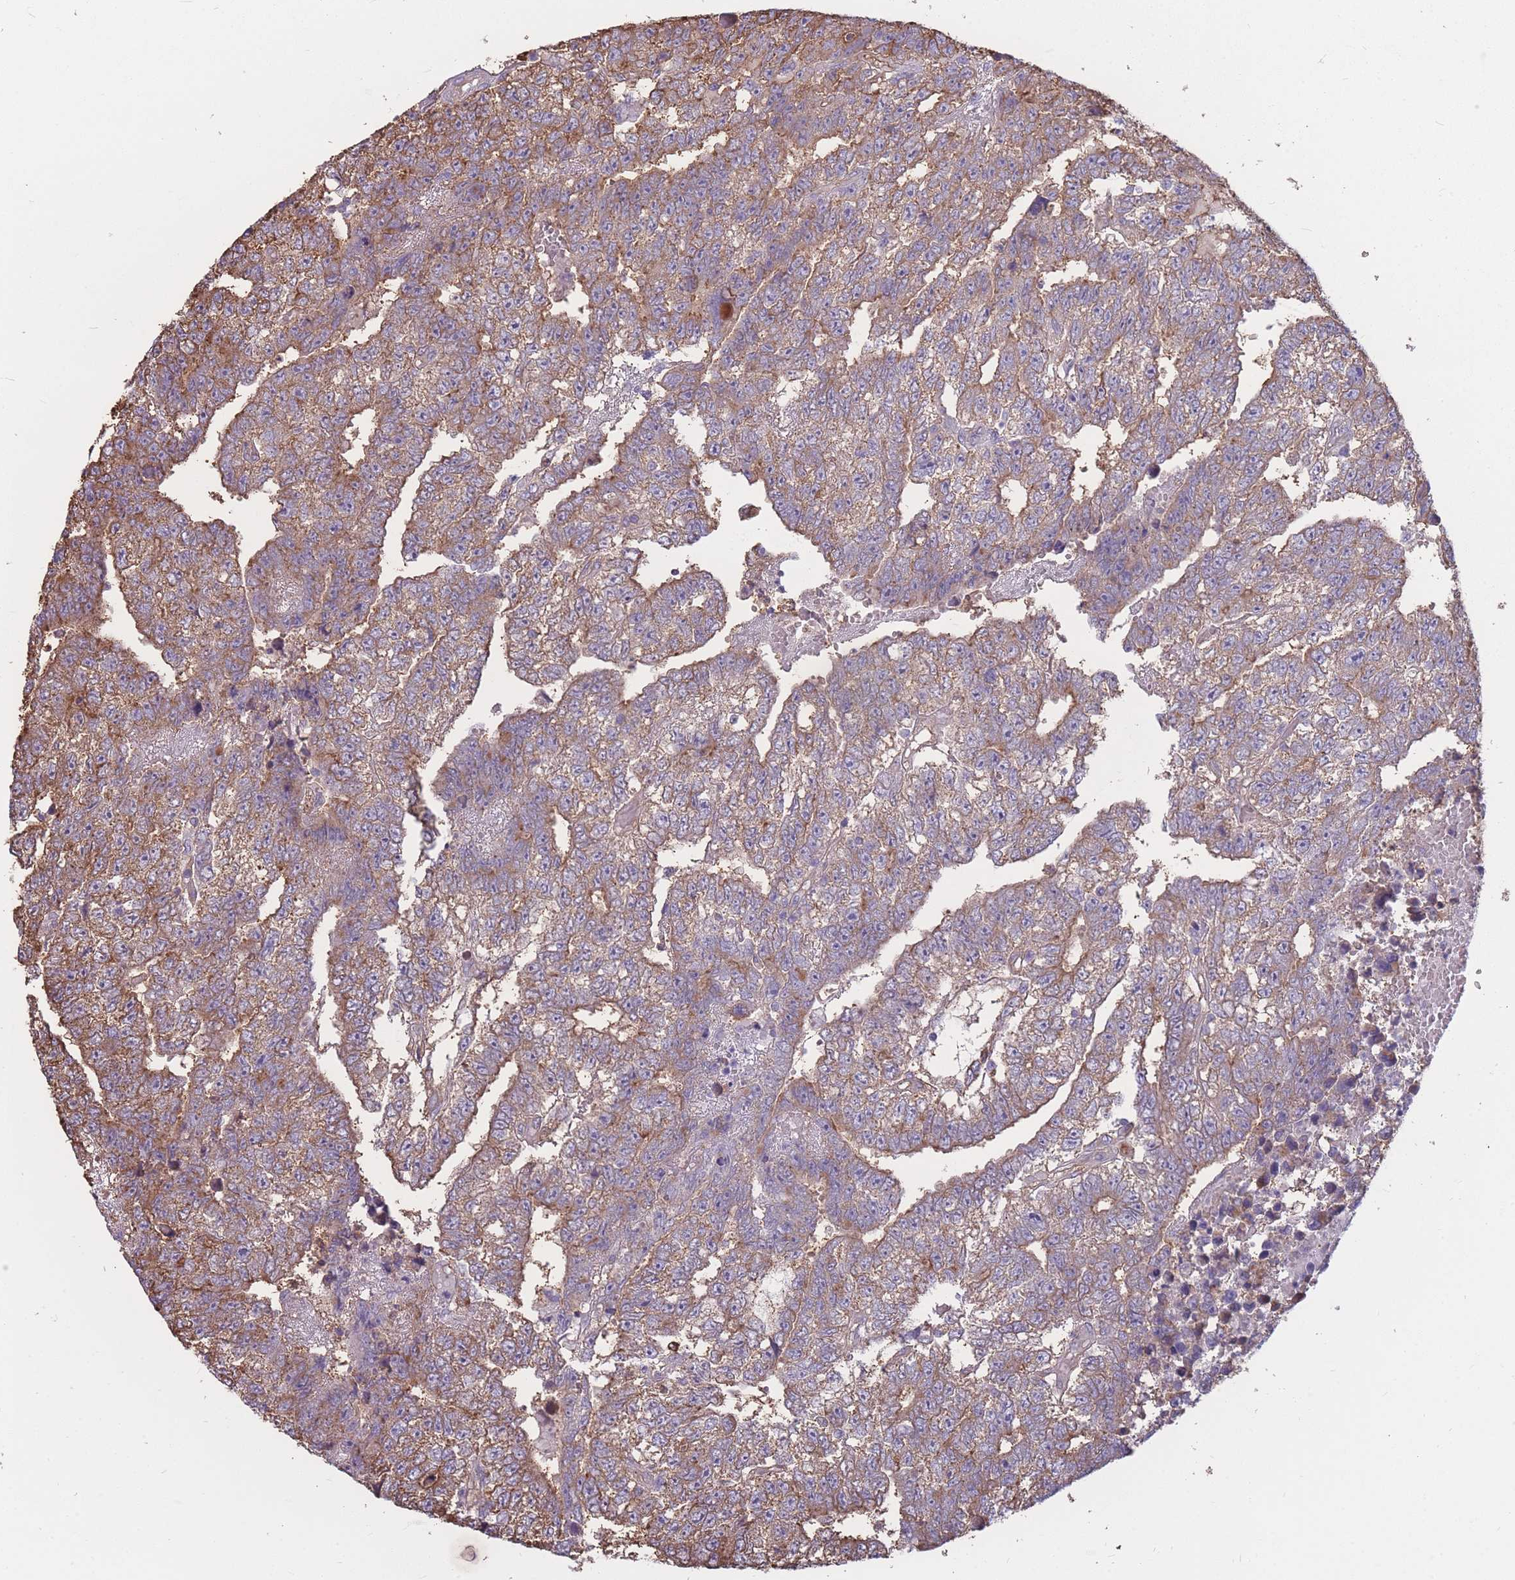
{"staining": {"intensity": "moderate", "quantity": ">75%", "location": "cytoplasmic/membranous"}, "tissue": "testis cancer", "cell_type": "Tumor cells", "image_type": "cancer", "snomed": [{"axis": "morphology", "description": "Carcinoma, Embryonal, NOS"}, {"axis": "topography", "description": "Testis"}], "caption": "Human testis embryonal carcinoma stained with a brown dye reveals moderate cytoplasmic/membranous positive staining in approximately >75% of tumor cells.", "gene": "GNA11", "patient": {"sex": "male", "age": 25}}